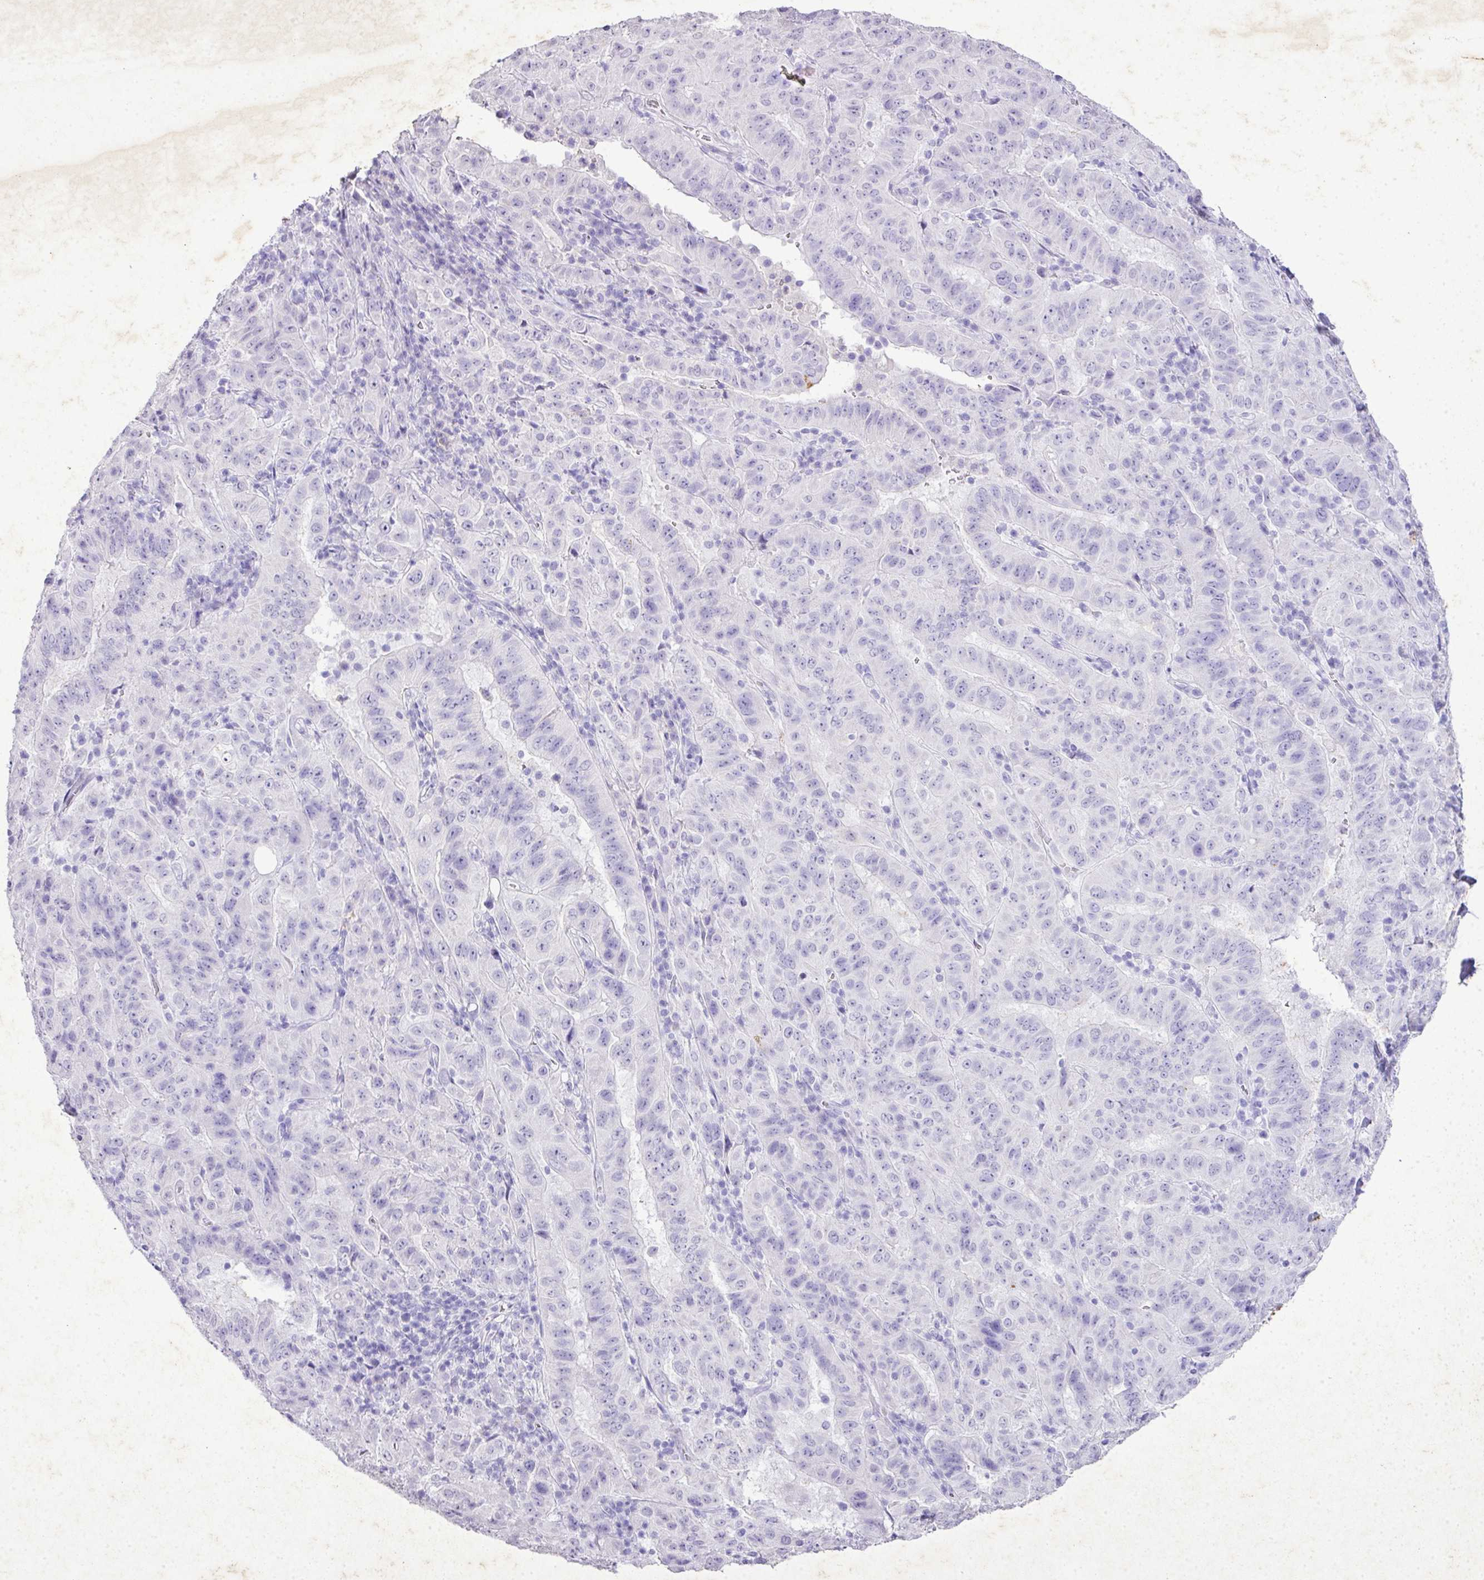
{"staining": {"intensity": "negative", "quantity": "none", "location": "none"}, "tissue": "pancreatic cancer", "cell_type": "Tumor cells", "image_type": "cancer", "snomed": [{"axis": "morphology", "description": "Adenocarcinoma, NOS"}, {"axis": "topography", "description": "Pancreas"}], "caption": "A high-resolution histopathology image shows IHC staining of pancreatic cancer, which demonstrates no significant expression in tumor cells.", "gene": "KCNJ11", "patient": {"sex": "male", "age": 63}}